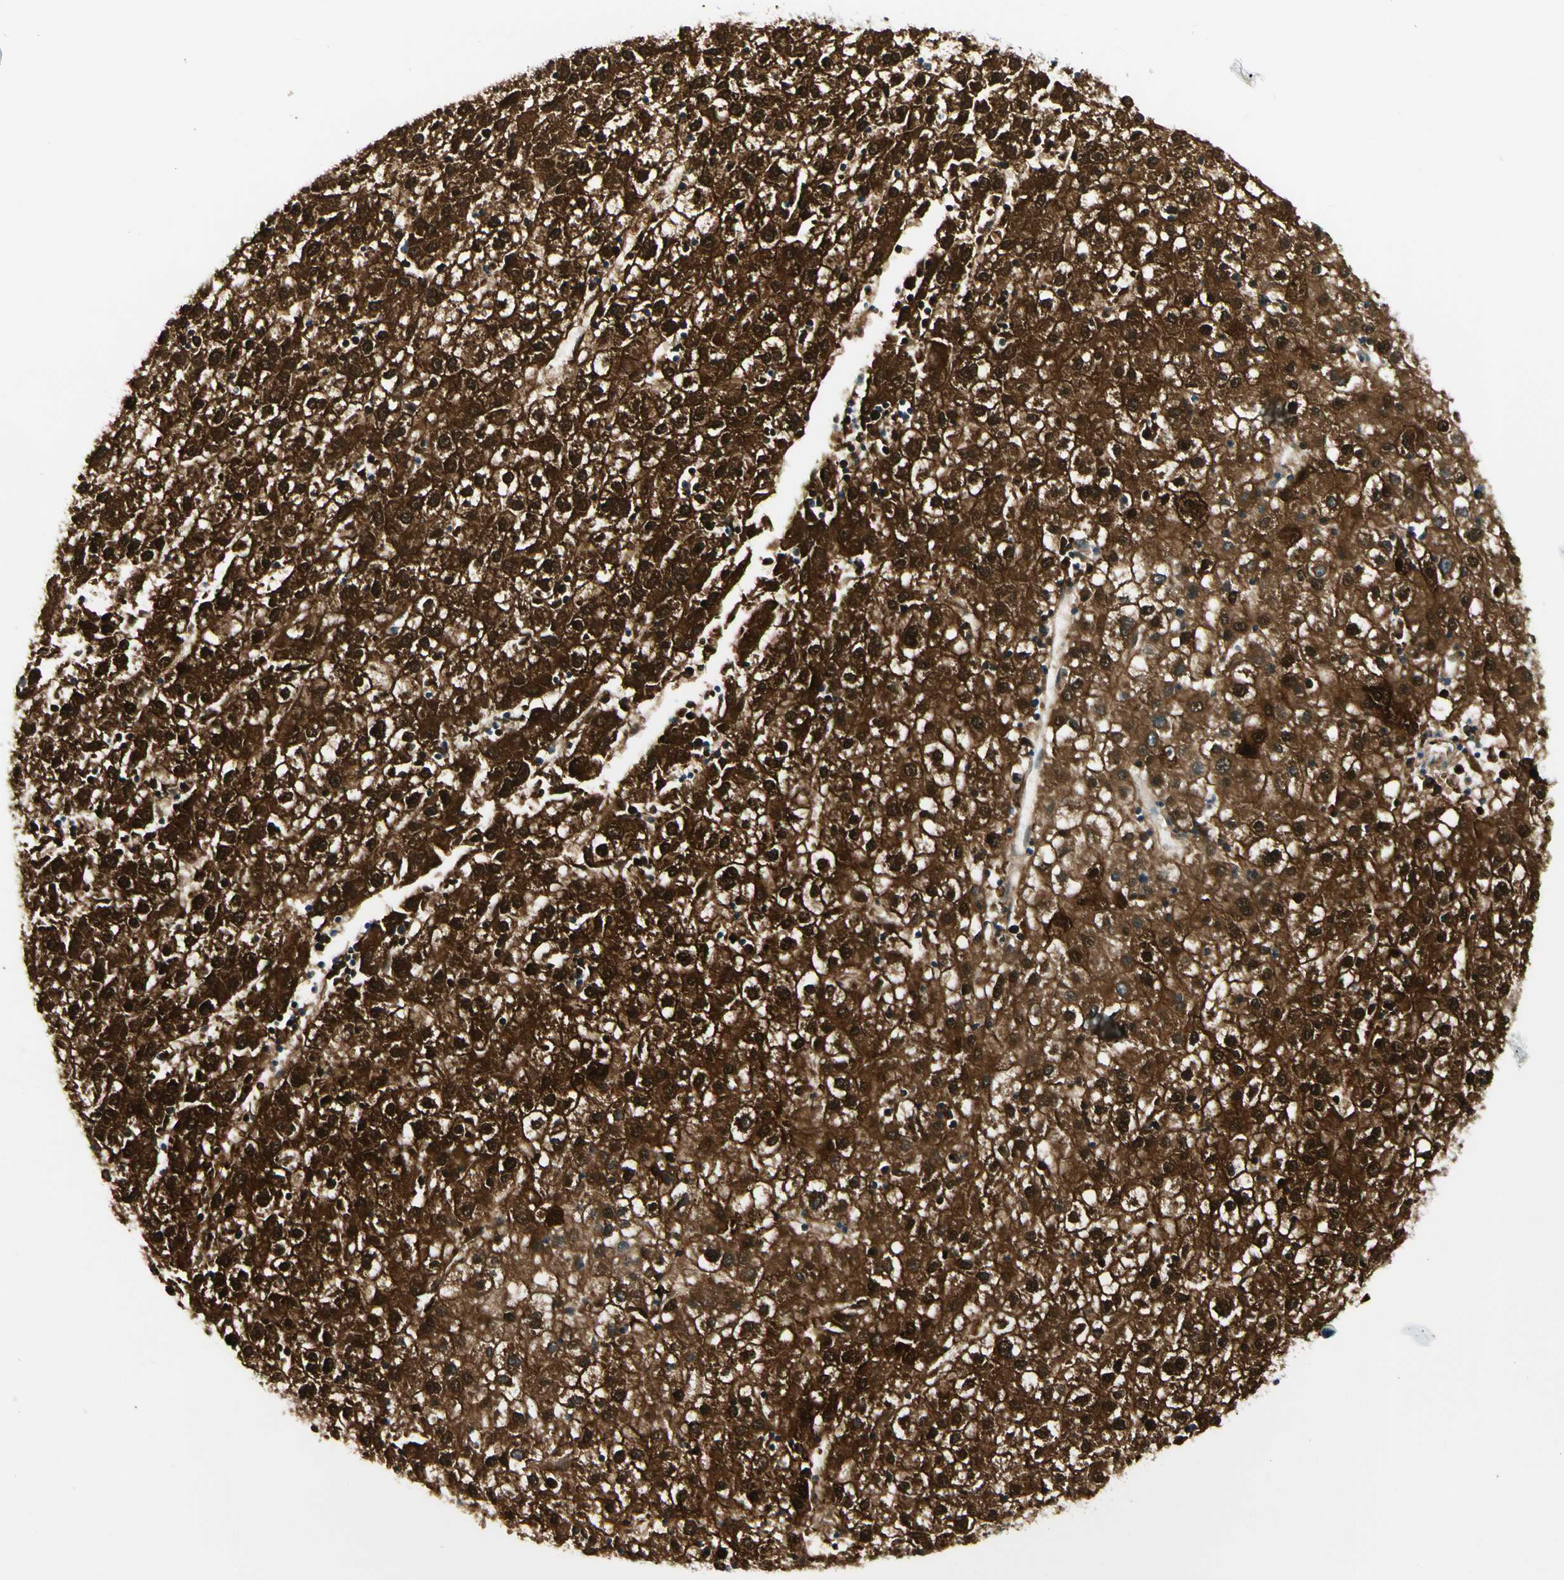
{"staining": {"intensity": "strong", "quantity": ">75%", "location": "cytoplasmic/membranous,nuclear"}, "tissue": "liver cancer", "cell_type": "Tumor cells", "image_type": "cancer", "snomed": [{"axis": "morphology", "description": "Carcinoma, Hepatocellular, NOS"}, {"axis": "topography", "description": "Liver"}], "caption": "IHC of liver cancer displays high levels of strong cytoplasmic/membranous and nuclear expression in about >75% of tumor cells. (DAB (3,3'-diaminobenzidine) IHC, brown staining for protein, blue staining for nuclei).", "gene": "FNDC3B", "patient": {"sex": "male", "age": 72}}